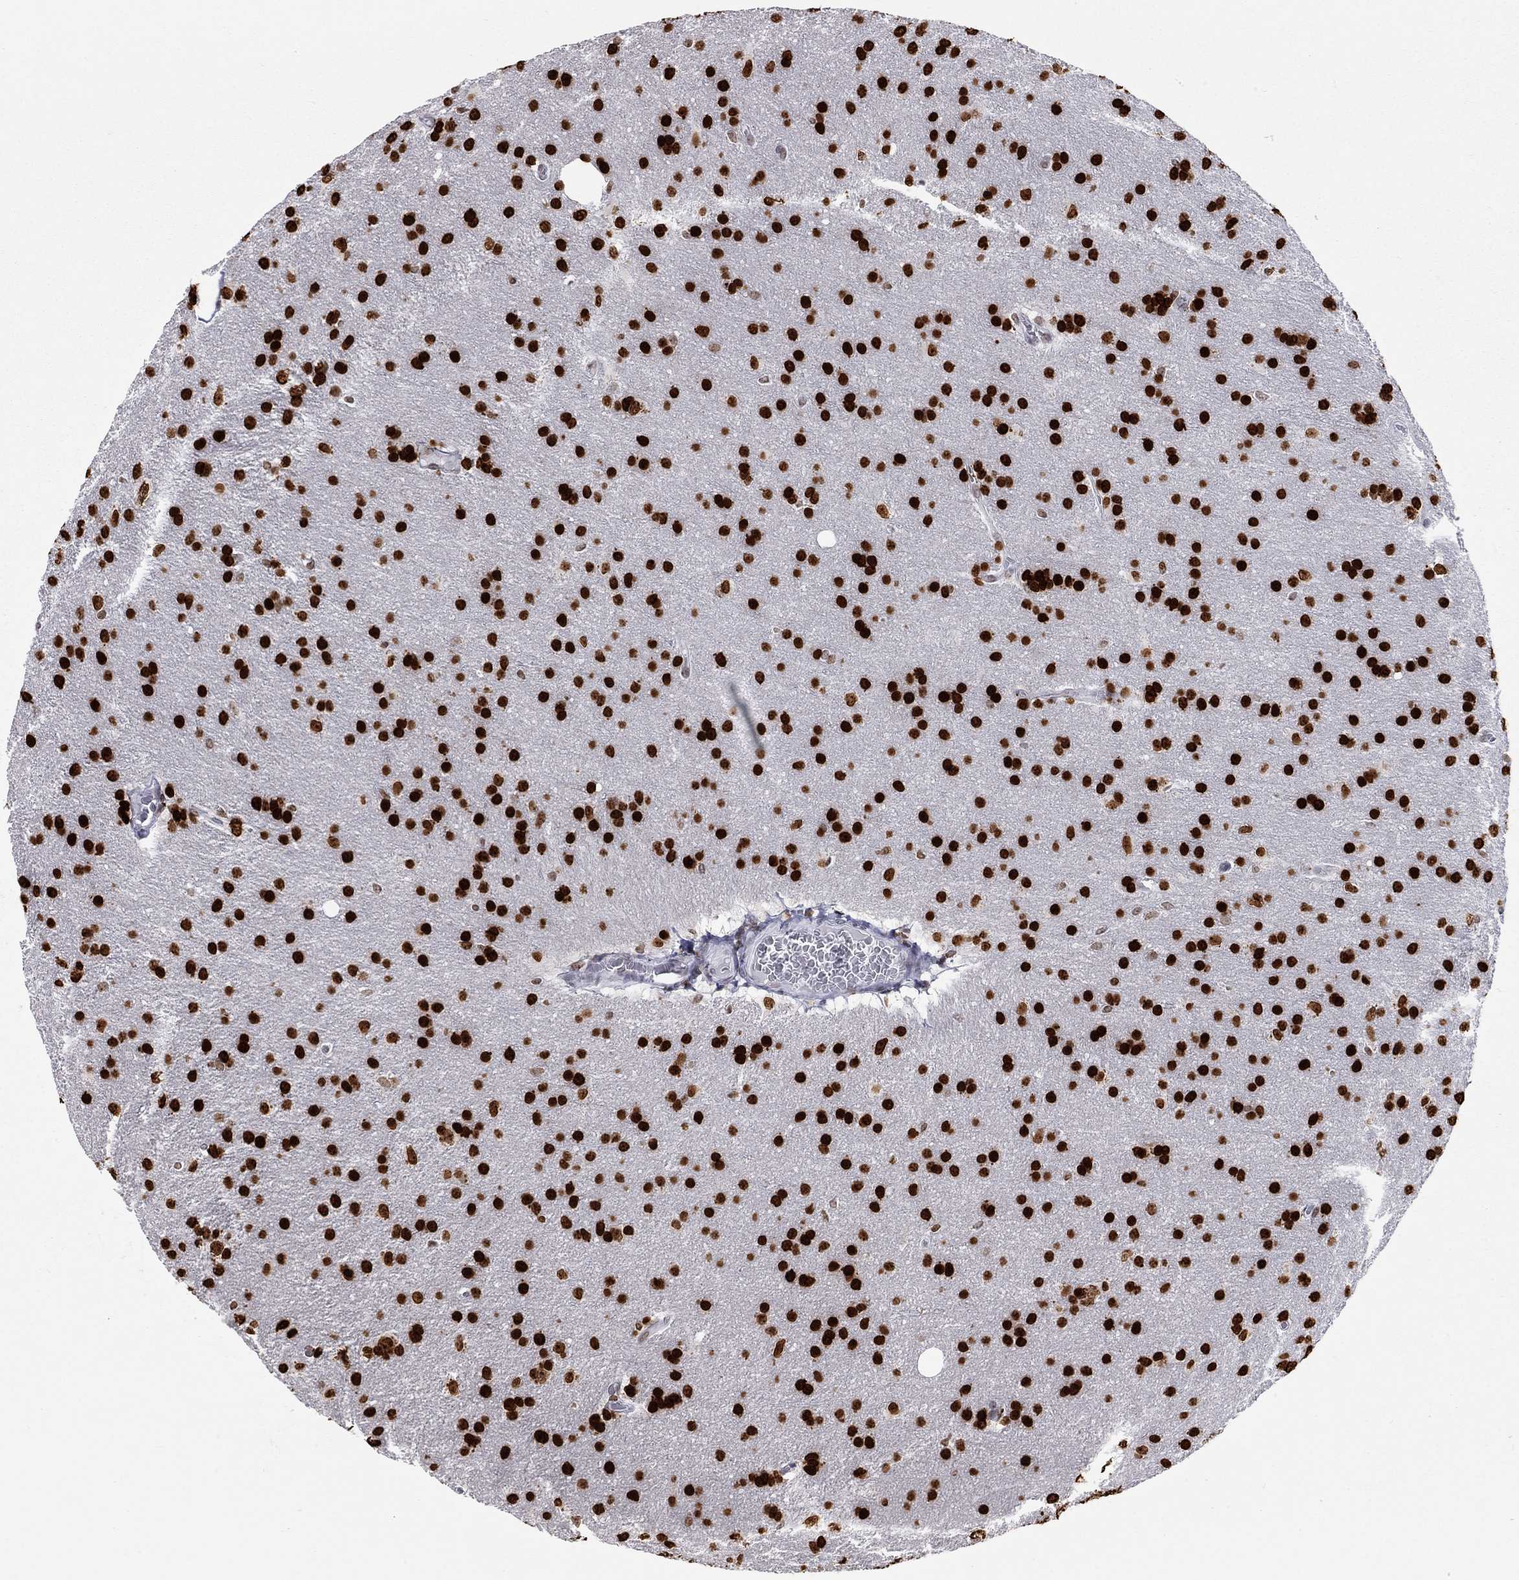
{"staining": {"intensity": "strong", "quantity": ">75%", "location": "nuclear"}, "tissue": "glioma", "cell_type": "Tumor cells", "image_type": "cancer", "snomed": [{"axis": "morphology", "description": "Glioma, malignant, Low grade"}, {"axis": "topography", "description": "Brain"}], "caption": "Protein expression analysis of malignant glioma (low-grade) displays strong nuclear staining in approximately >75% of tumor cells.", "gene": "H2AX", "patient": {"sex": "female", "age": 32}}